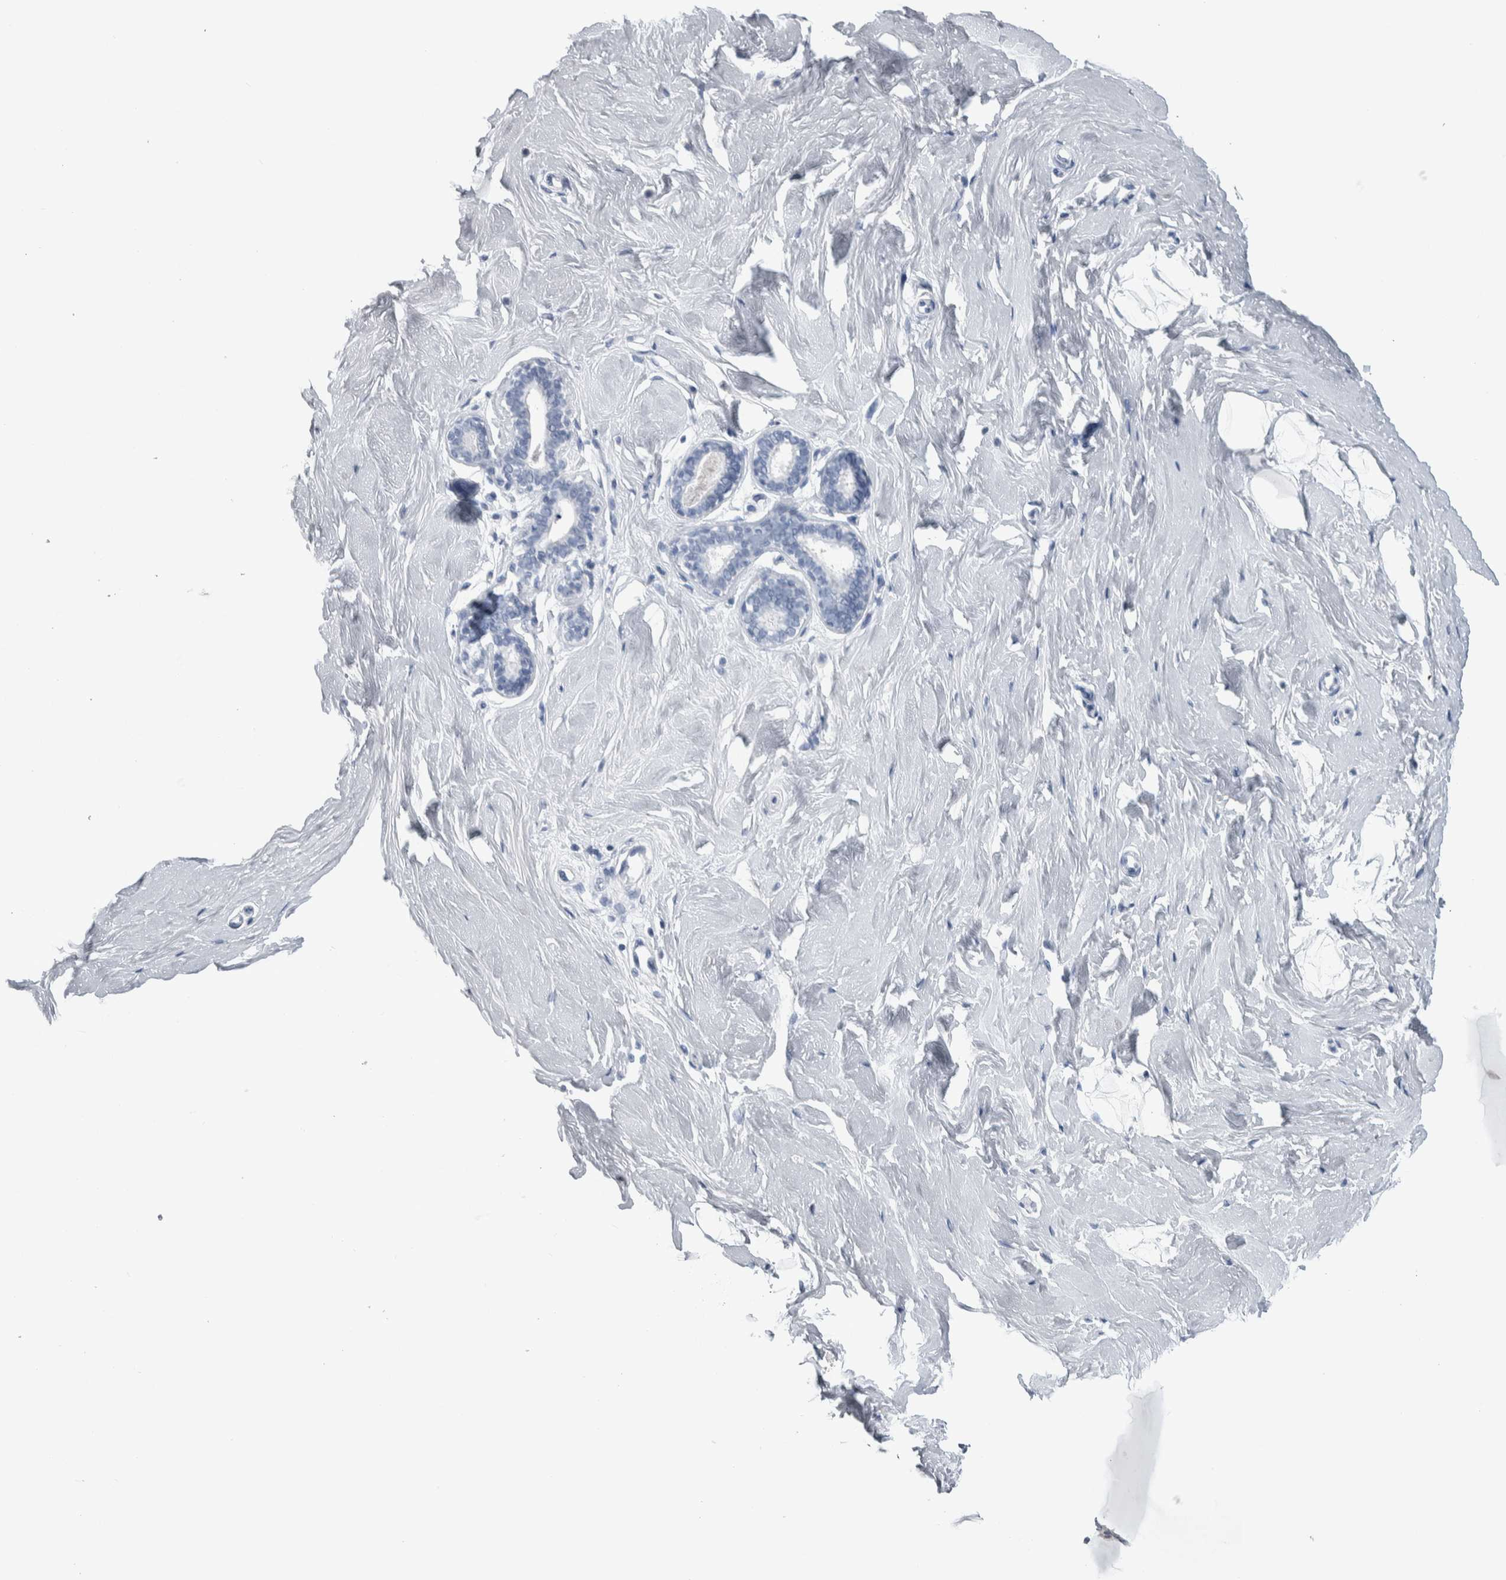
{"staining": {"intensity": "negative", "quantity": "none", "location": "none"}, "tissue": "breast", "cell_type": "Adipocytes", "image_type": "normal", "snomed": [{"axis": "morphology", "description": "Normal tissue, NOS"}, {"axis": "topography", "description": "Breast"}], "caption": "A histopathology image of breast stained for a protein demonstrates no brown staining in adipocytes.", "gene": "CDH17", "patient": {"sex": "female", "age": 23}}